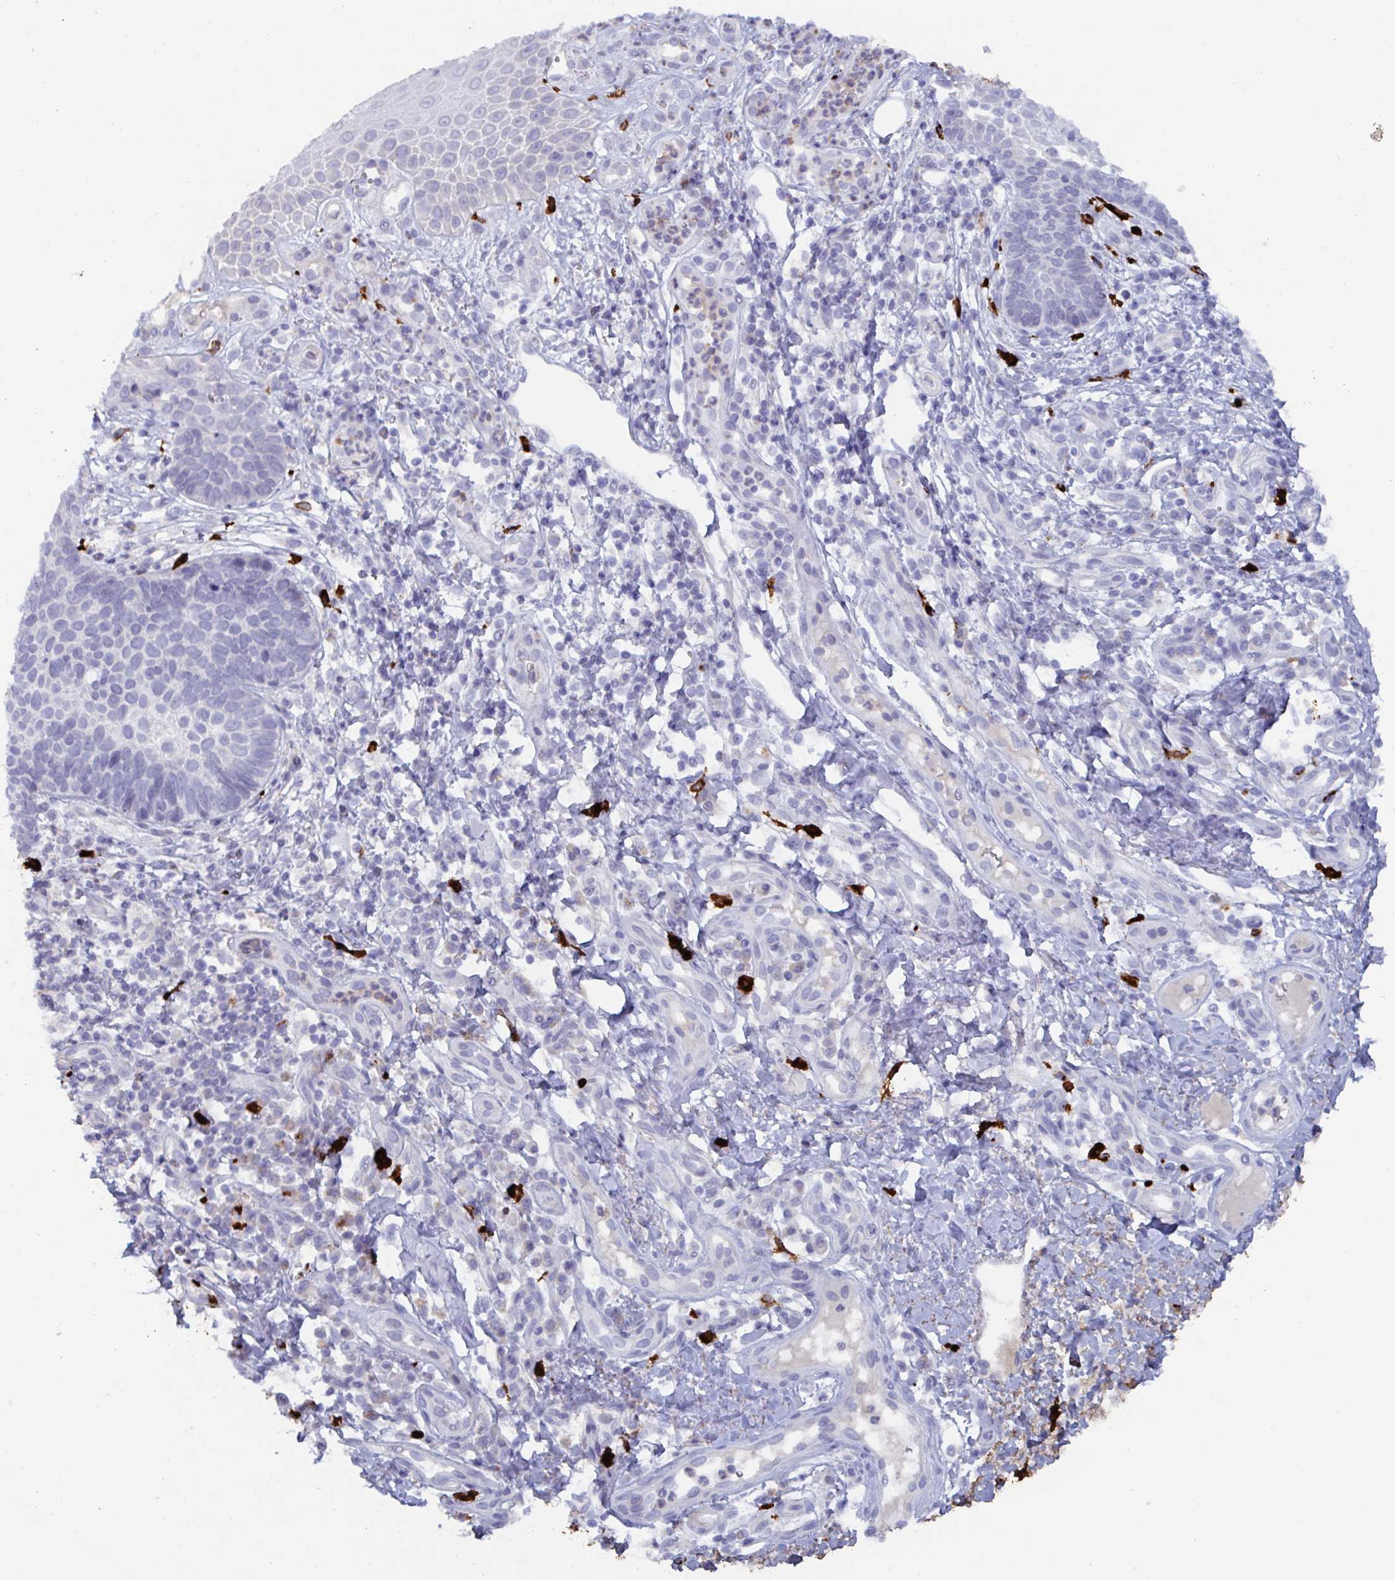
{"staining": {"intensity": "negative", "quantity": "none", "location": "none"}, "tissue": "skin cancer", "cell_type": "Tumor cells", "image_type": "cancer", "snomed": [{"axis": "morphology", "description": "Basal cell carcinoma"}, {"axis": "topography", "description": "Skin"}, {"axis": "topography", "description": "Skin of leg"}], "caption": "Tumor cells show no significant protein staining in skin cancer. The staining is performed using DAB brown chromogen with nuclei counter-stained in using hematoxylin.", "gene": "KCNK5", "patient": {"sex": "female", "age": 87}}